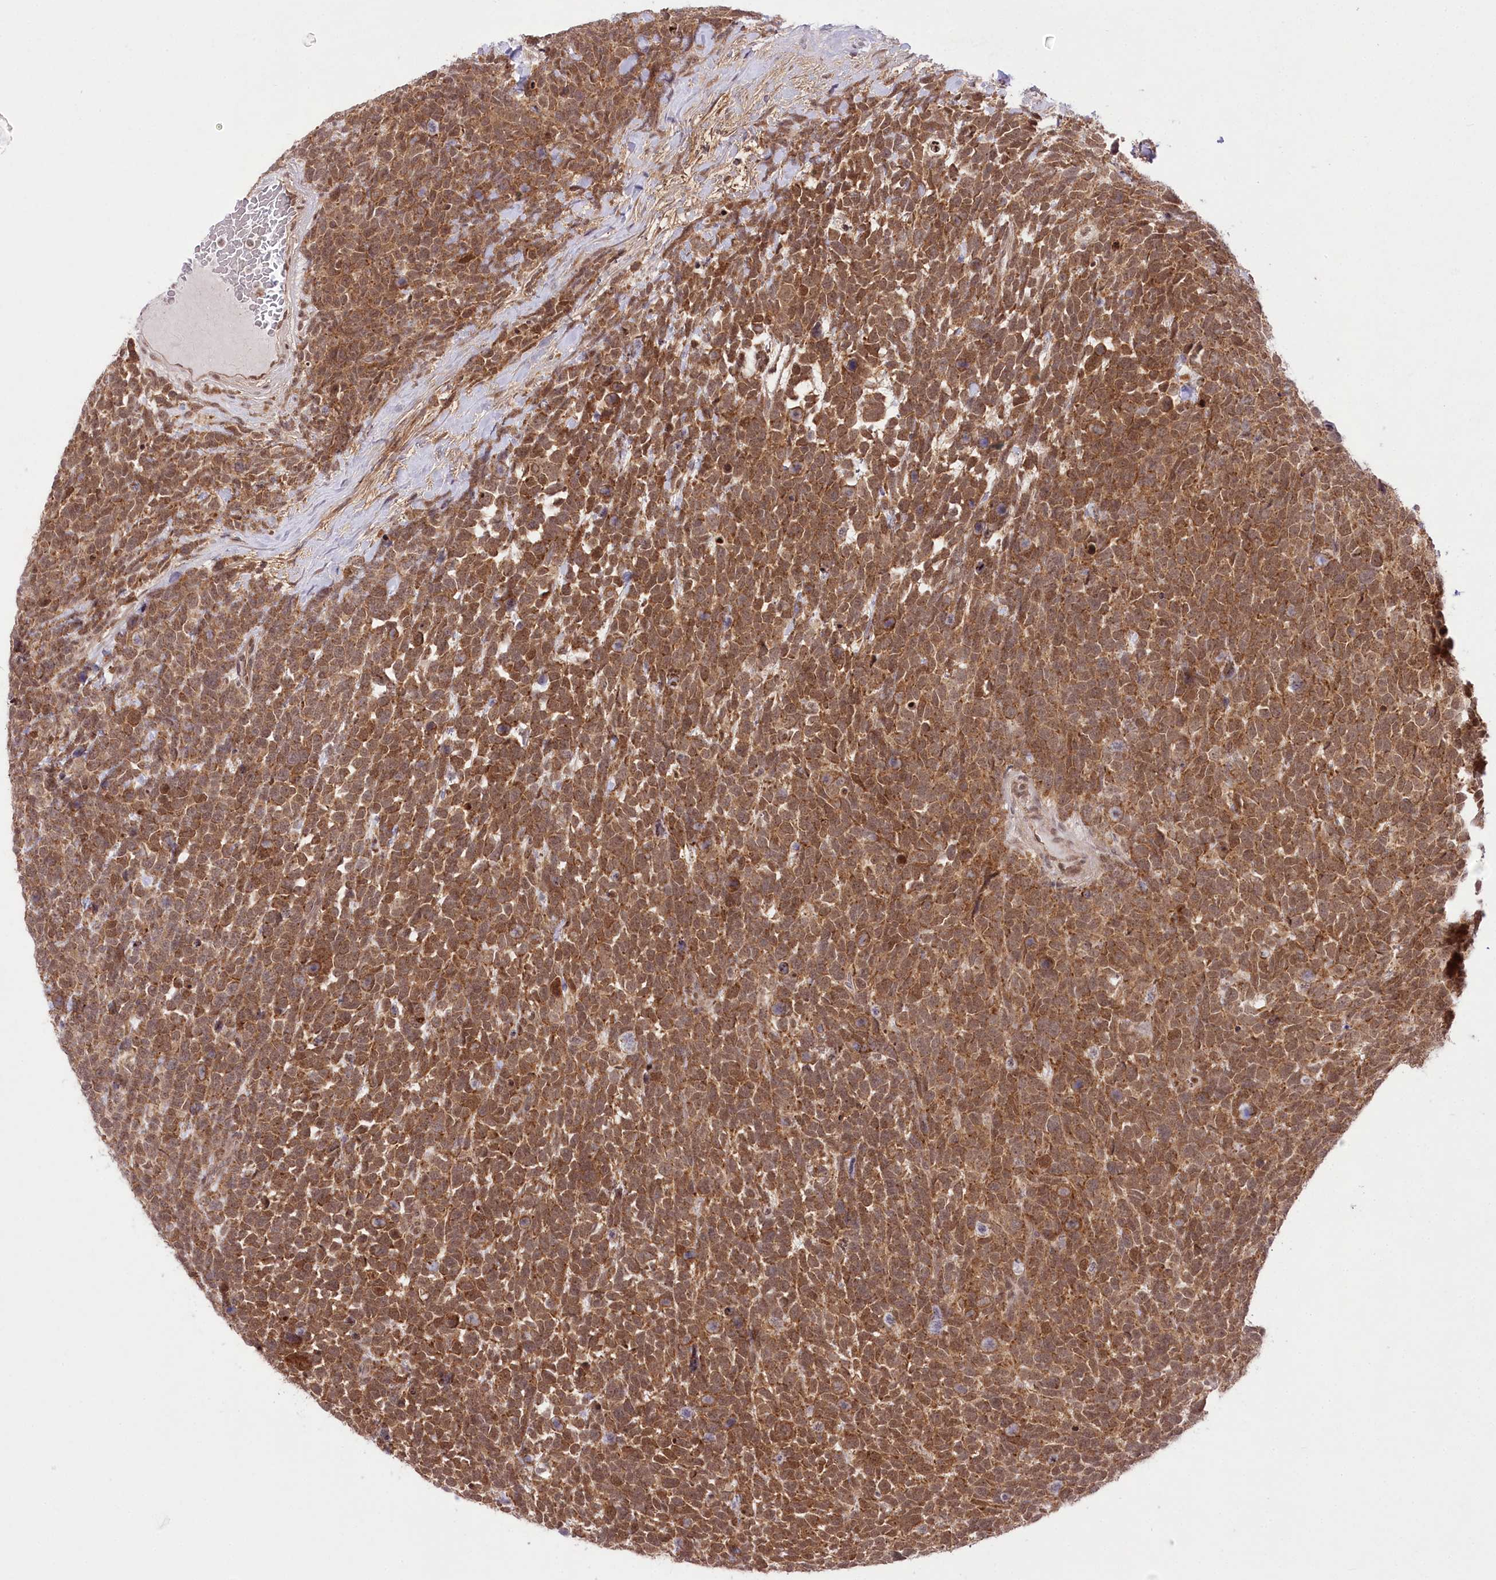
{"staining": {"intensity": "moderate", "quantity": ">75%", "location": "cytoplasmic/membranous"}, "tissue": "urothelial cancer", "cell_type": "Tumor cells", "image_type": "cancer", "snomed": [{"axis": "morphology", "description": "Urothelial carcinoma, High grade"}, {"axis": "topography", "description": "Urinary bladder"}], "caption": "Immunohistochemical staining of urothelial cancer displays moderate cytoplasmic/membranous protein expression in approximately >75% of tumor cells.", "gene": "ZMAT2", "patient": {"sex": "female", "age": 82}}